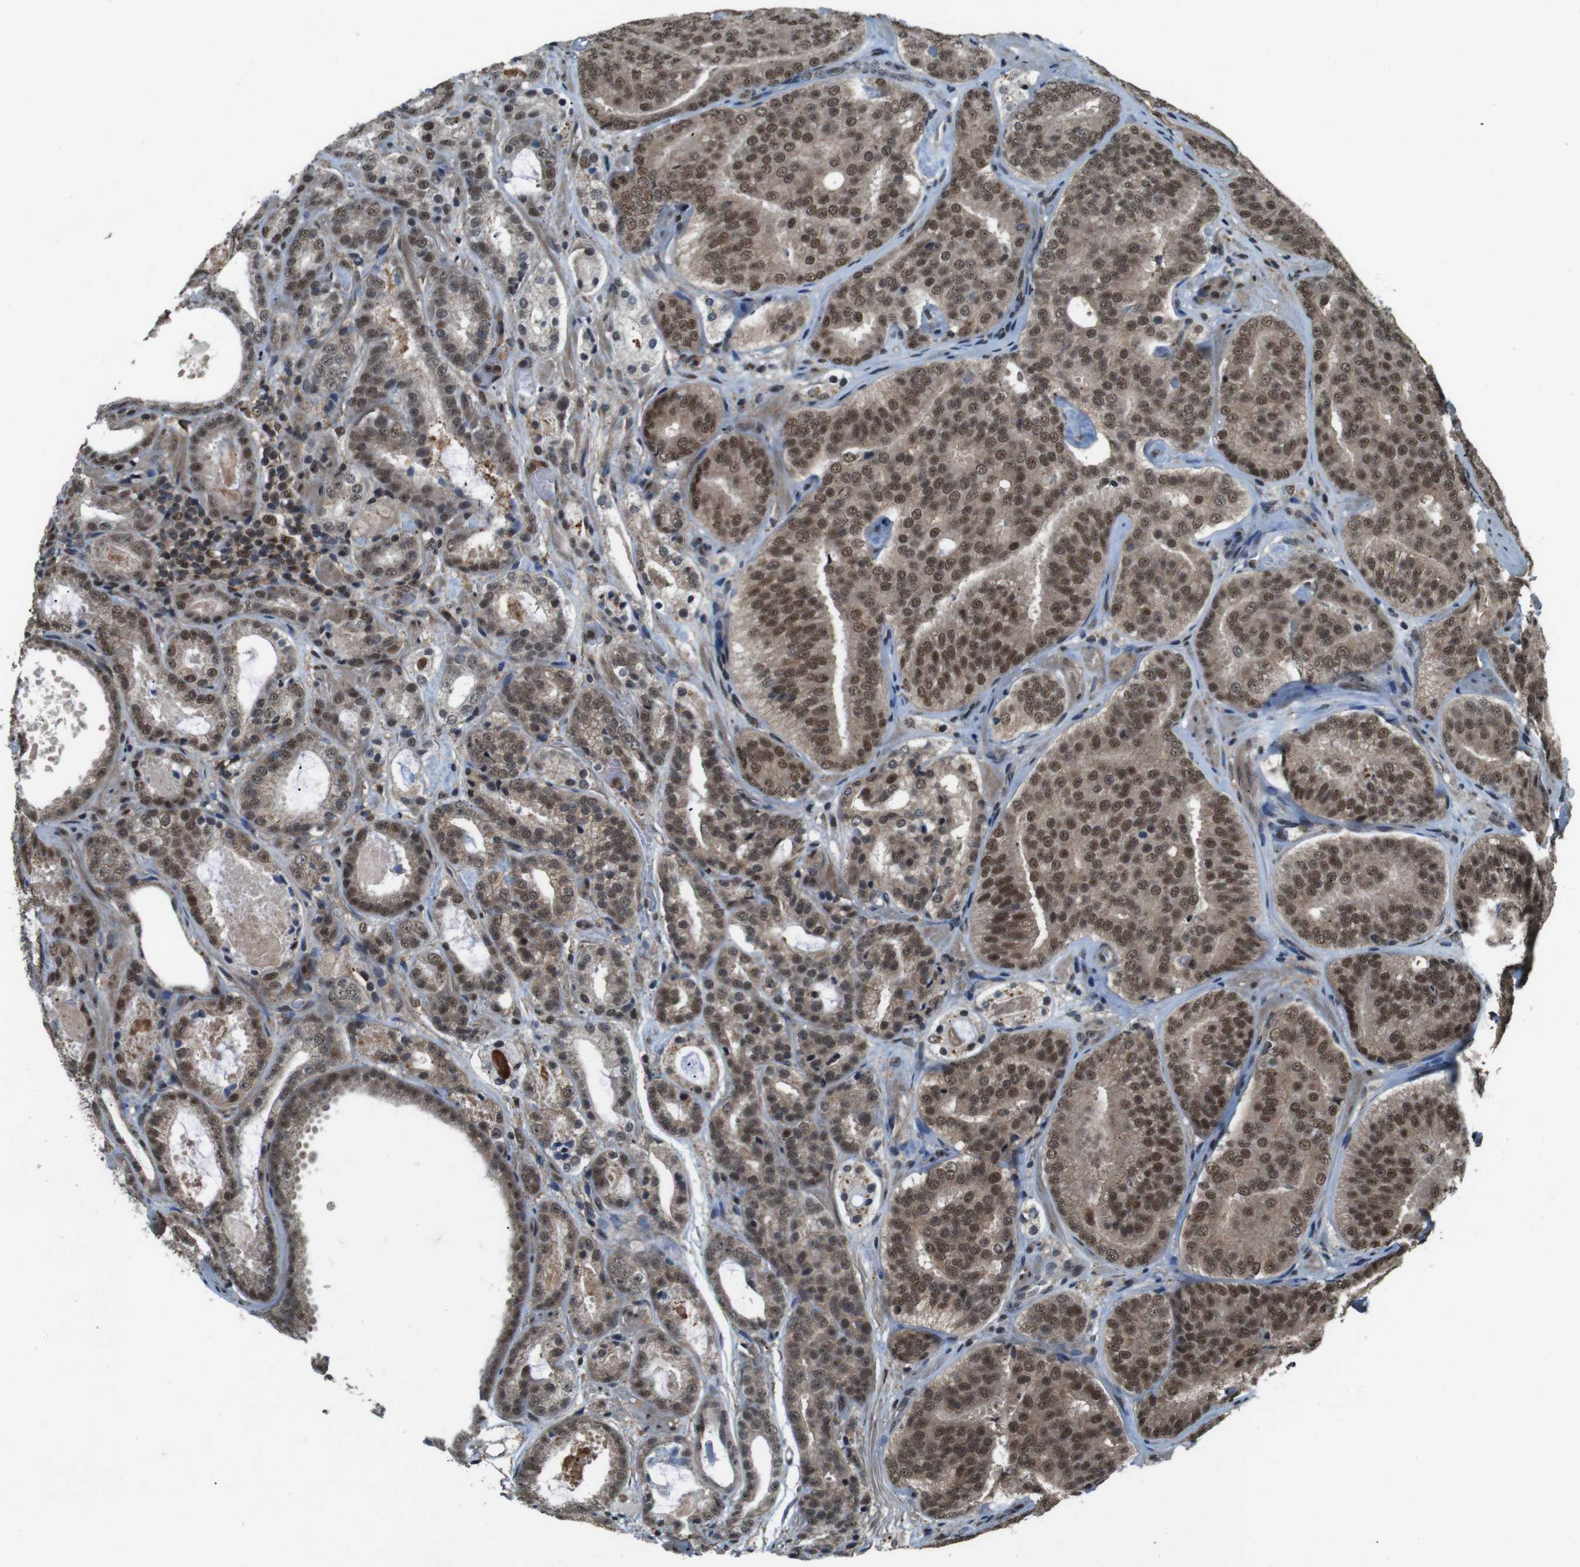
{"staining": {"intensity": "moderate", "quantity": ">75%", "location": "cytoplasmic/membranous,nuclear"}, "tissue": "prostate cancer", "cell_type": "Tumor cells", "image_type": "cancer", "snomed": [{"axis": "morphology", "description": "Adenocarcinoma, Low grade"}, {"axis": "topography", "description": "Prostate"}], "caption": "Protein expression analysis of human prostate low-grade adenocarcinoma reveals moderate cytoplasmic/membranous and nuclear positivity in about >75% of tumor cells. Nuclei are stained in blue.", "gene": "NR4A2", "patient": {"sex": "male", "age": 69}}